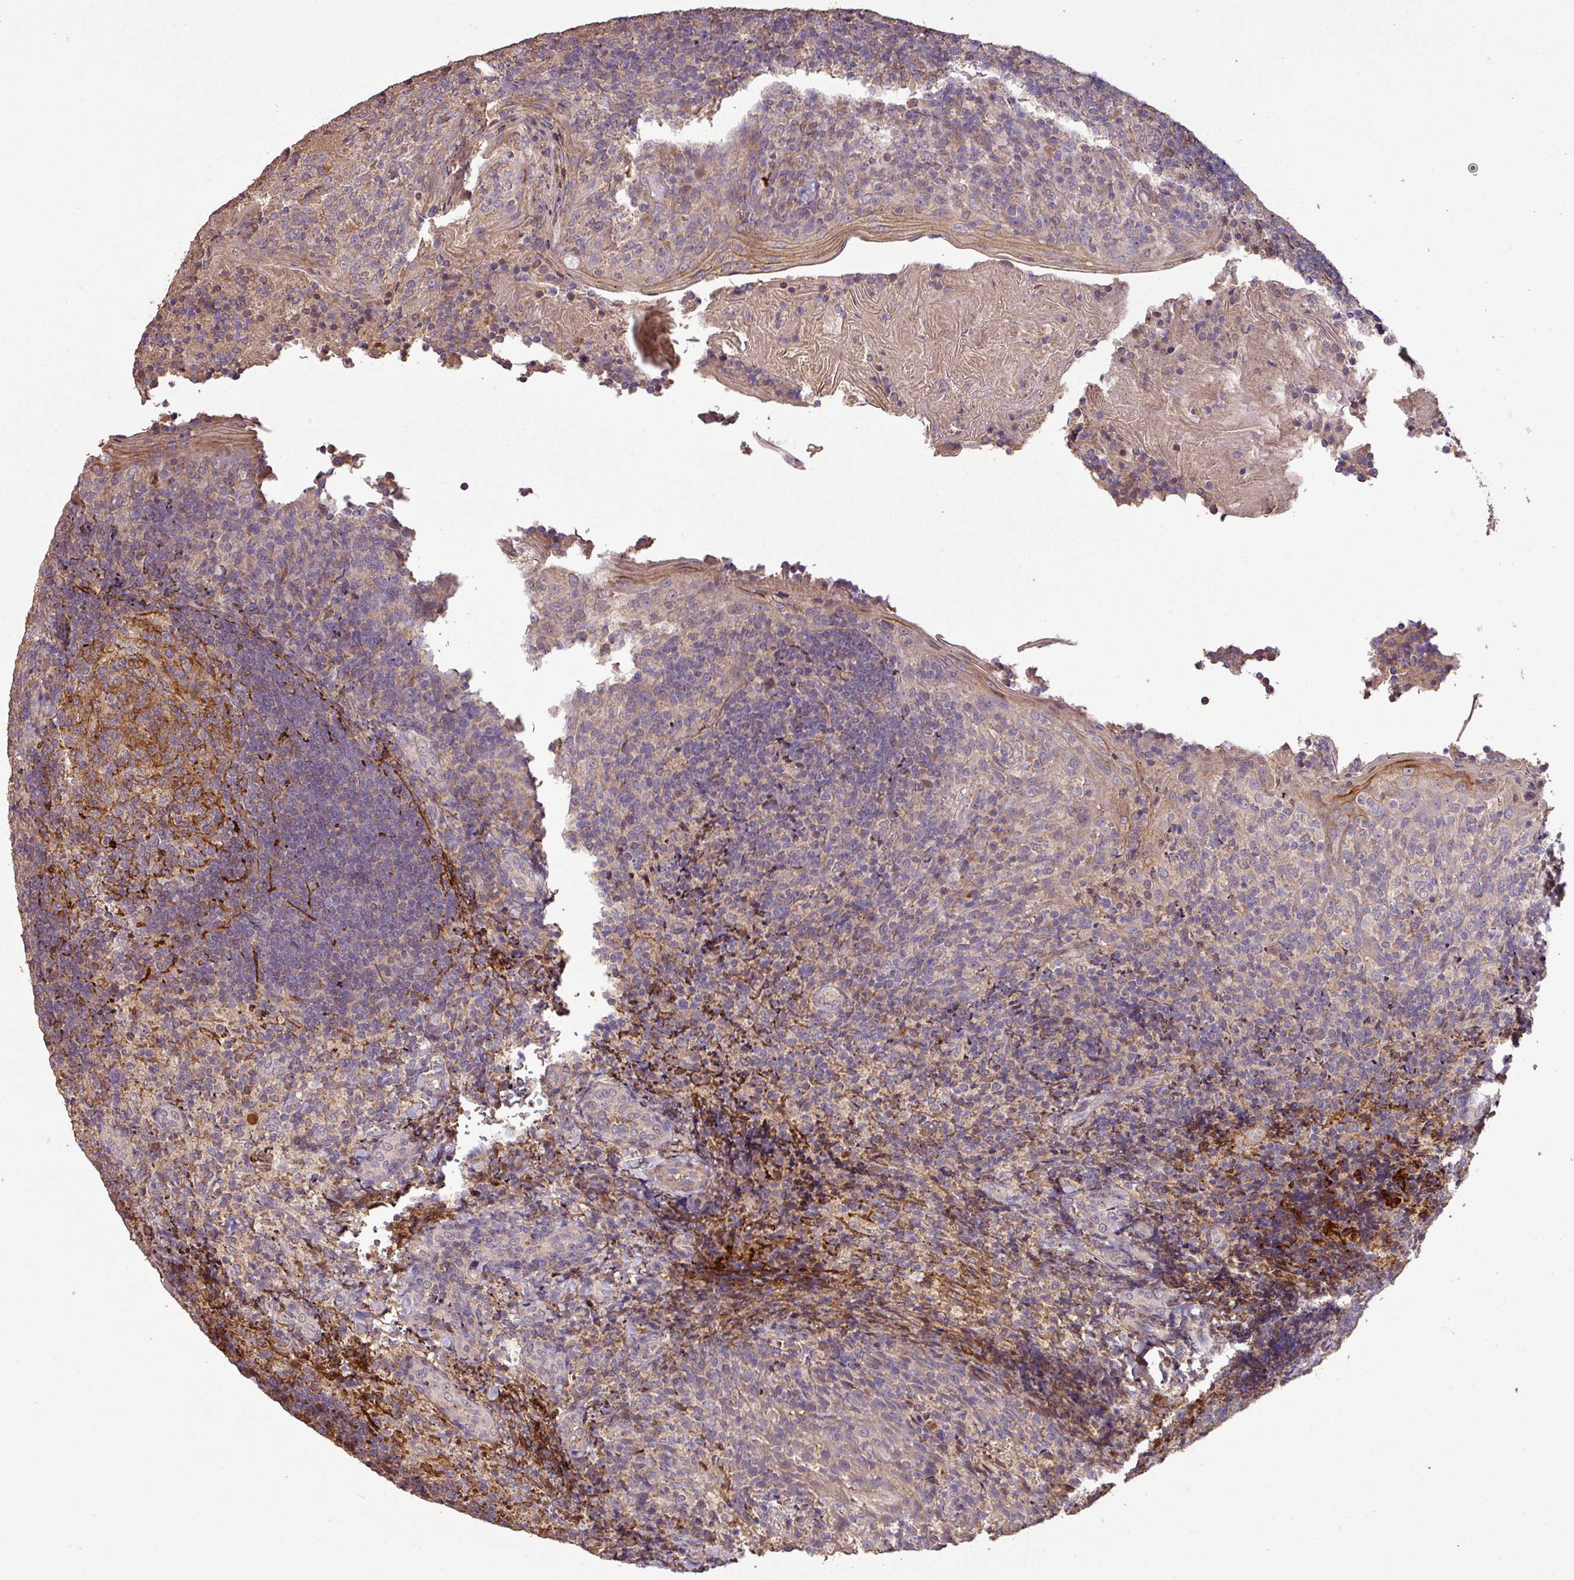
{"staining": {"intensity": "strong", "quantity": "<25%", "location": "cytoplasmic/membranous"}, "tissue": "tonsil", "cell_type": "Germinal center cells", "image_type": "normal", "snomed": [{"axis": "morphology", "description": "Normal tissue, NOS"}, {"axis": "topography", "description": "Tonsil"}], "caption": "The immunohistochemical stain shows strong cytoplasmic/membranous positivity in germinal center cells of benign tonsil. Immunohistochemistry stains the protein of interest in brown and the nuclei are stained blue.", "gene": "ISLR", "patient": {"sex": "female", "age": 10}}